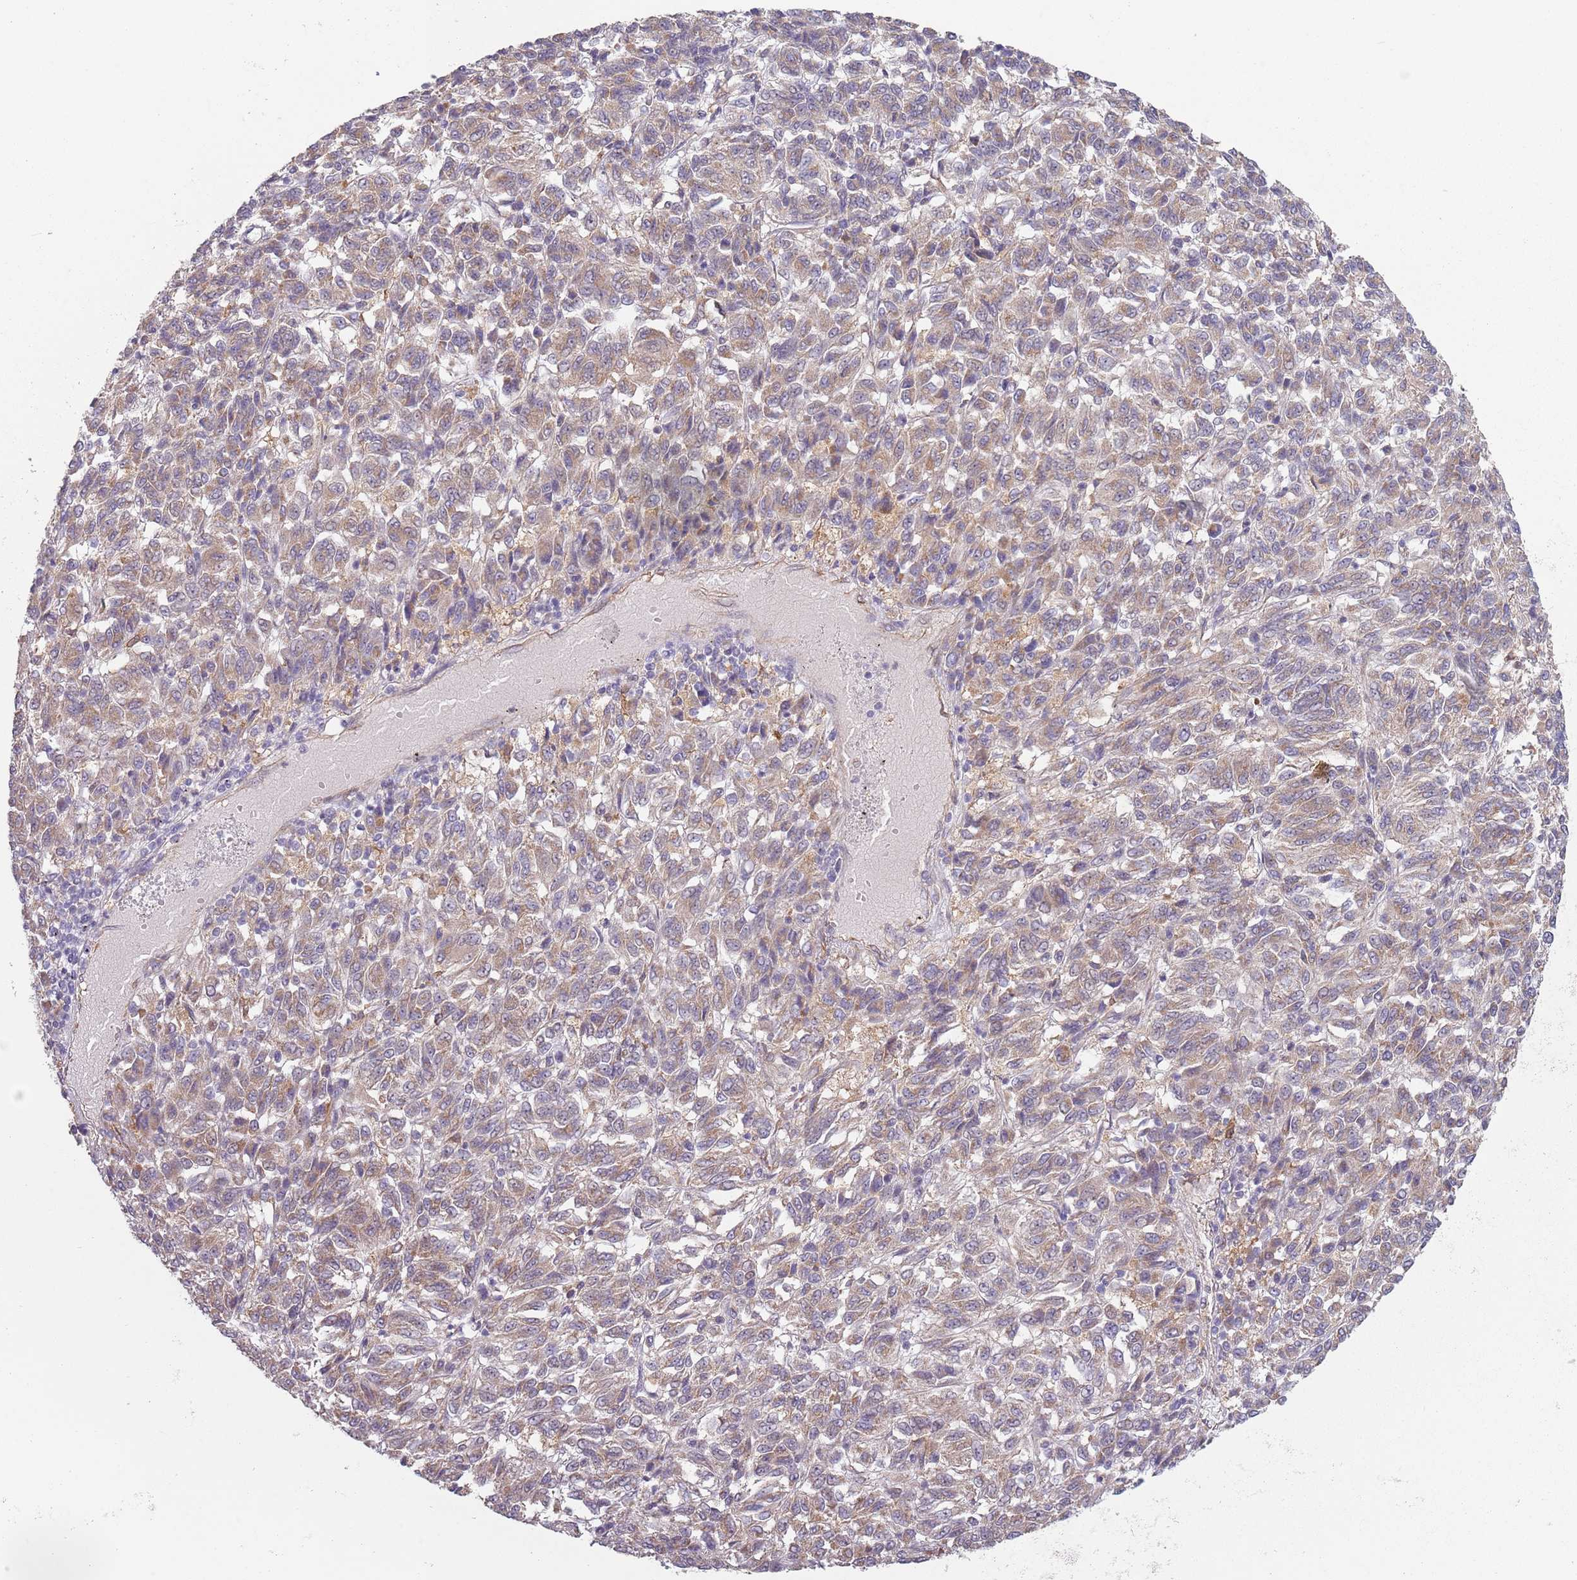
{"staining": {"intensity": "weak", "quantity": ">75%", "location": "cytoplasmic/membranous"}, "tissue": "melanoma", "cell_type": "Tumor cells", "image_type": "cancer", "snomed": [{"axis": "morphology", "description": "Malignant melanoma, Metastatic site"}, {"axis": "topography", "description": "Lung"}], "caption": "Melanoma tissue displays weak cytoplasmic/membranous expression in approximately >75% of tumor cells", "gene": "COQ5", "patient": {"sex": "male", "age": 64}}